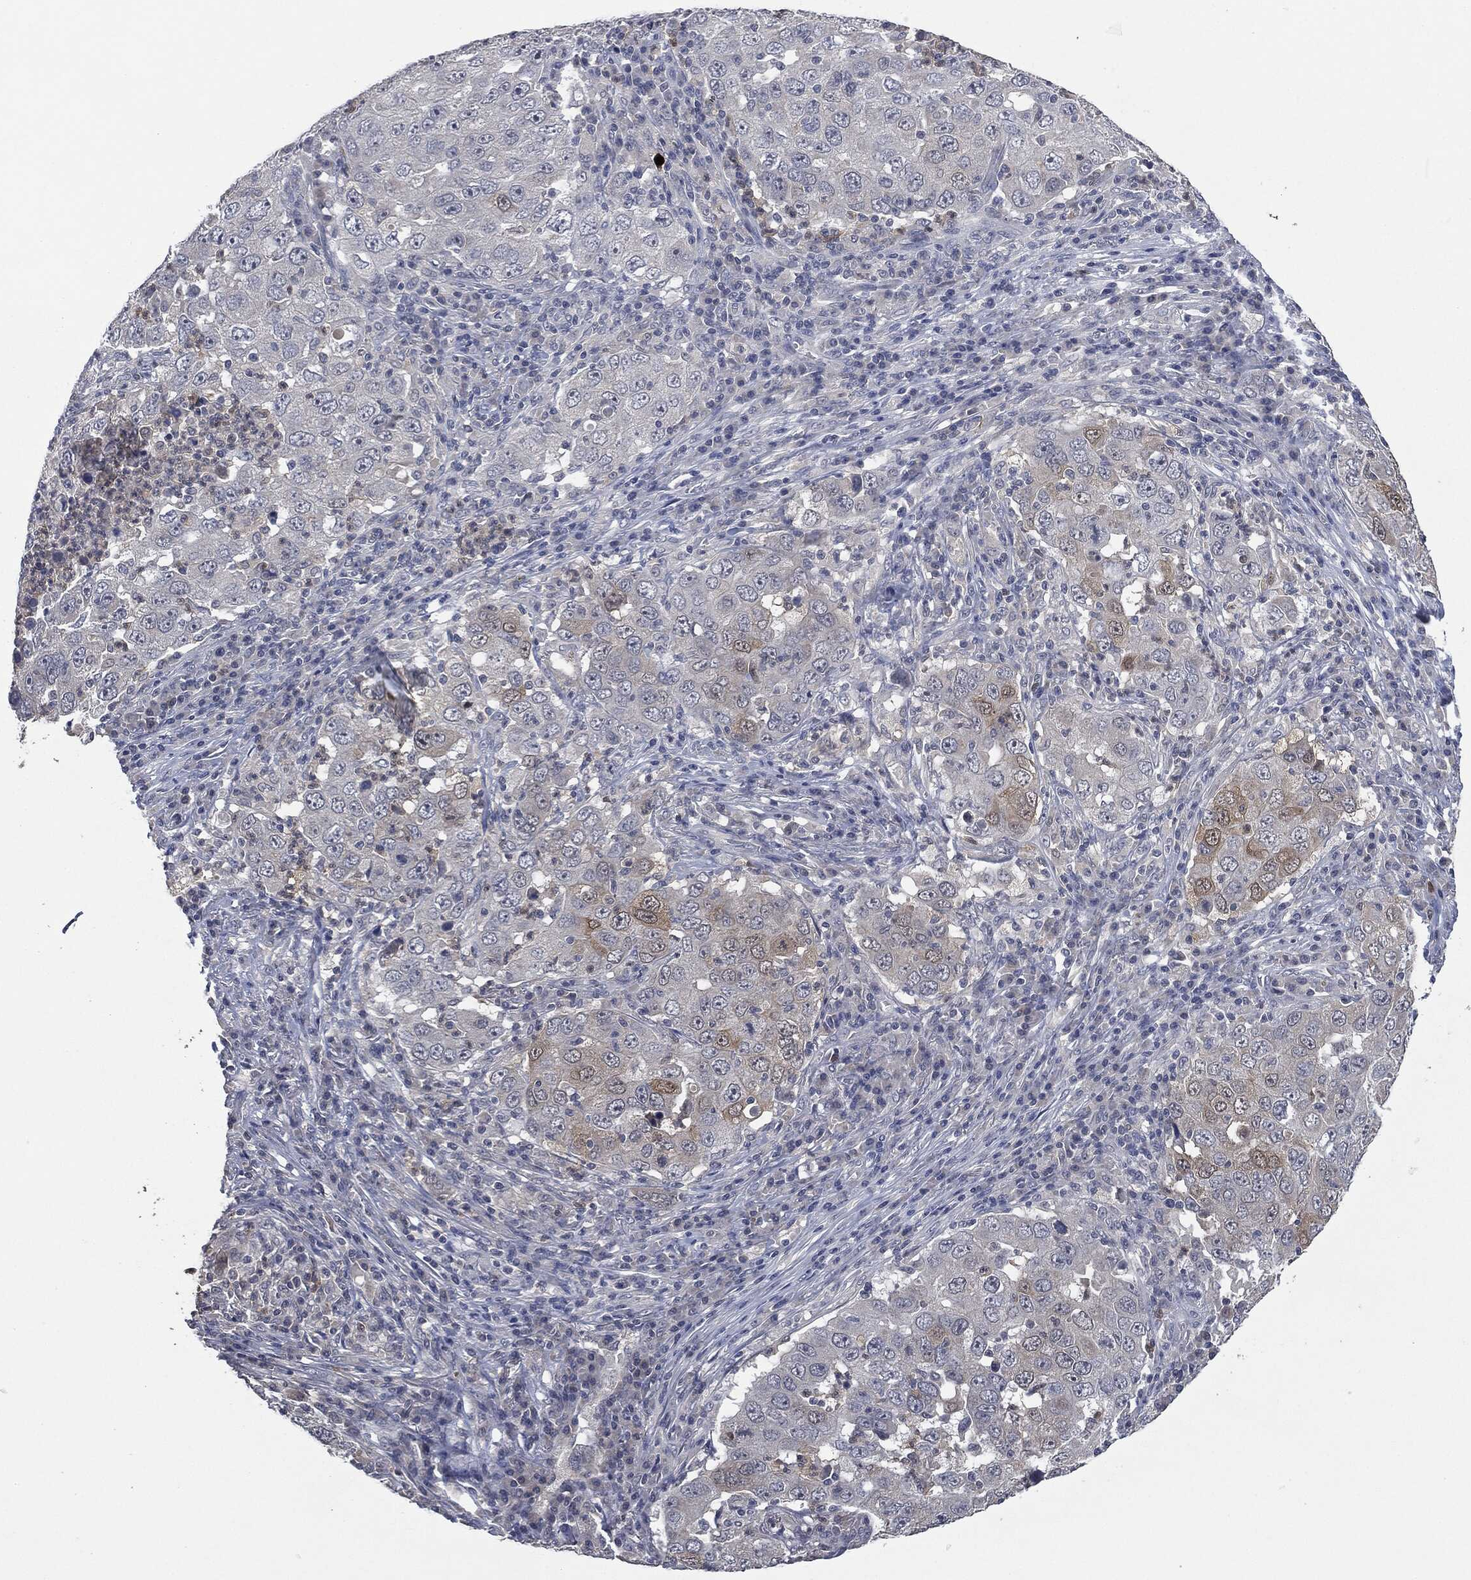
{"staining": {"intensity": "weak", "quantity": "<25%", "location": "cytoplasmic/membranous"}, "tissue": "lung cancer", "cell_type": "Tumor cells", "image_type": "cancer", "snomed": [{"axis": "morphology", "description": "Adenocarcinoma, NOS"}, {"axis": "topography", "description": "Lung"}], "caption": "DAB immunohistochemical staining of human lung adenocarcinoma exhibits no significant positivity in tumor cells.", "gene": "IL1RN", "patient": {"sex": "male", "age": 73}}